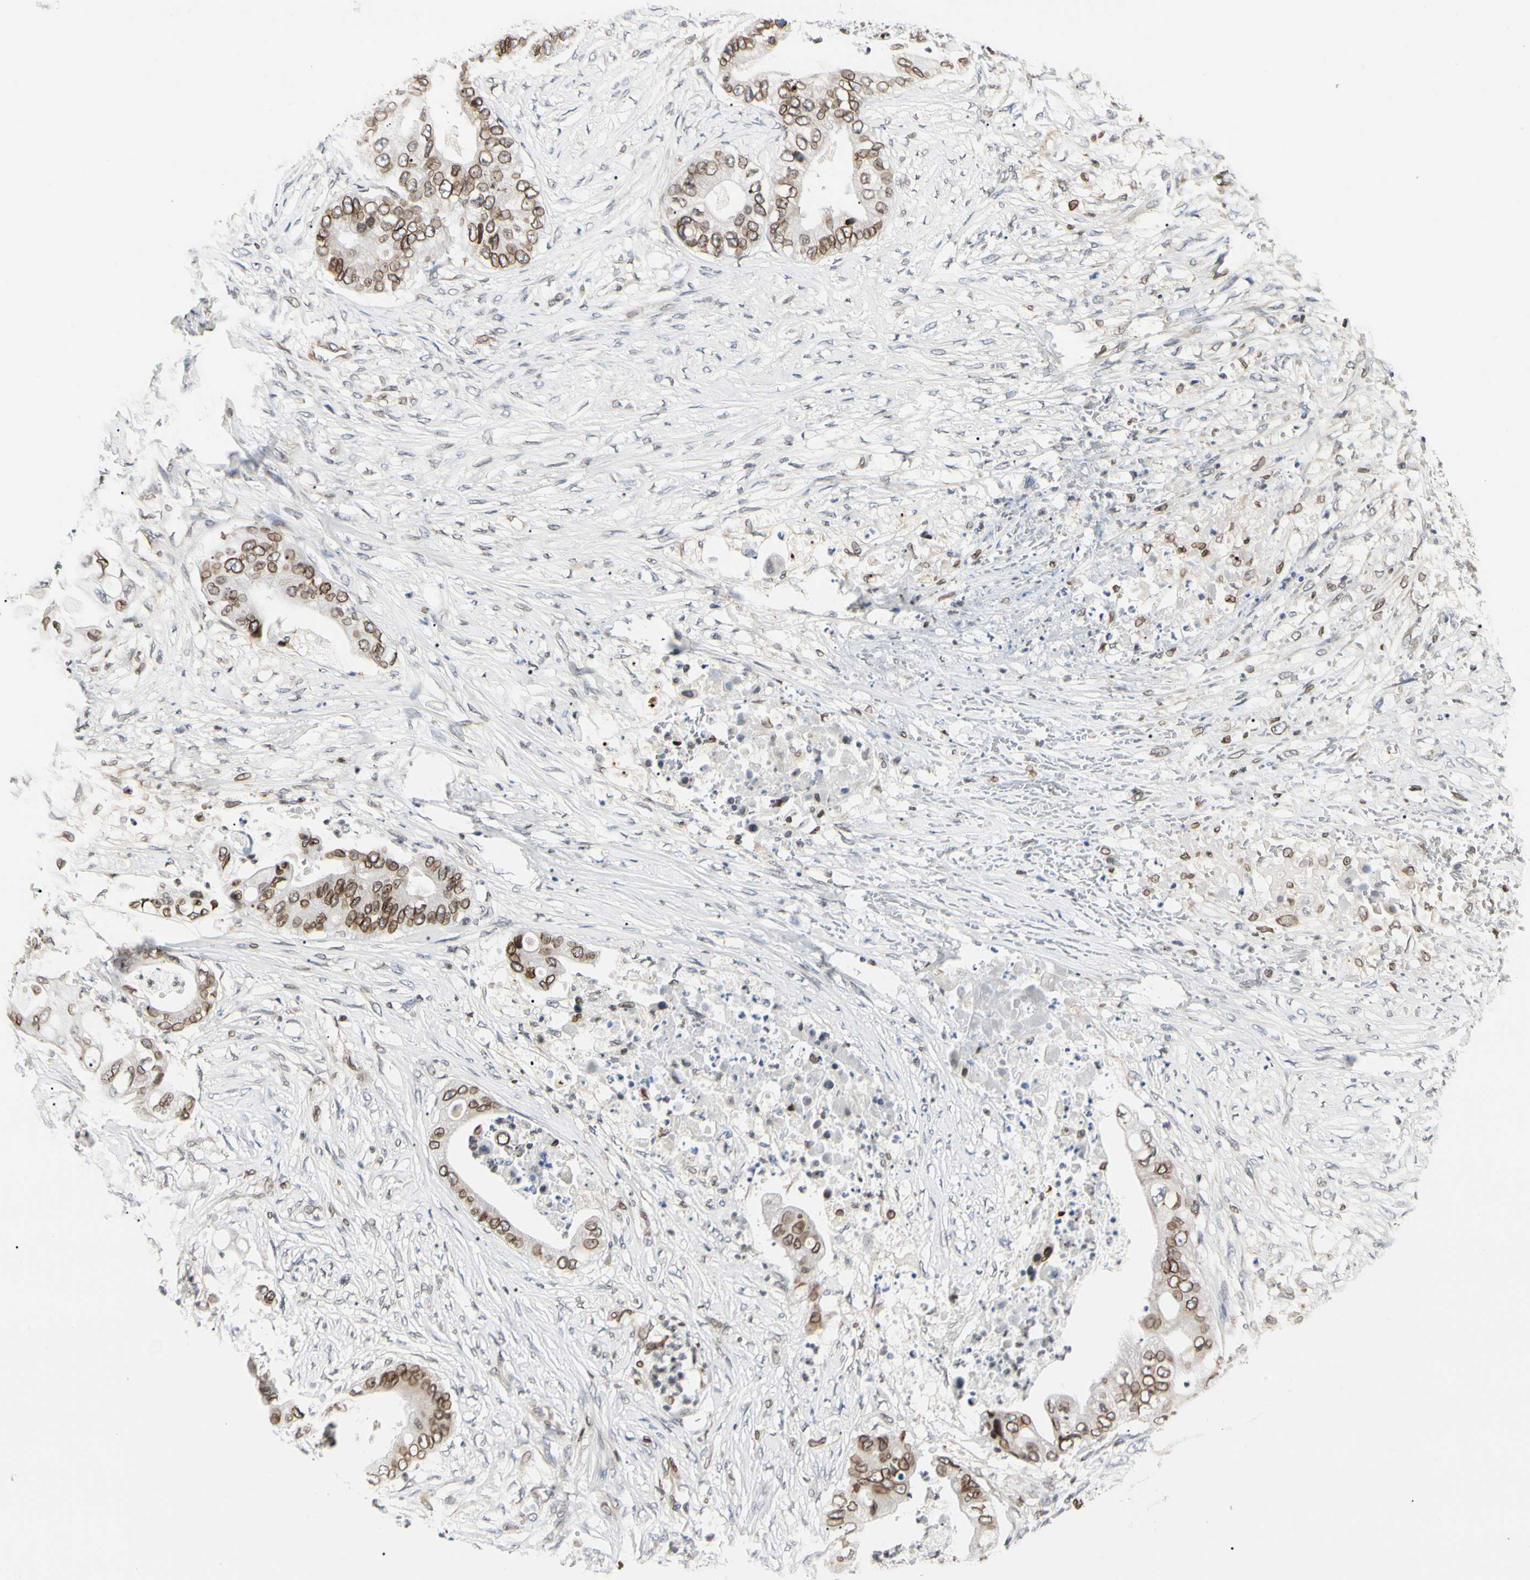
{"staining": {"intensity": "moderate", "quantity": ">75%", "location": "cytoplasmic/membranous,nuclear"}, "tissue": "stomach cancer", "cell_type": "Tumor cells", "image_type": "cancer", "snomed": [{"axis": "morphology", "description": "Adenocarcinoma, NOS"}, {"axis": "topography", "description": "Stomach"}], "caption": "Moderate cytoplasmic/membranous and nuclear expression is seen in approximately >75% of tumor cells in stomach cancer (adenocarcinoma). (Brightfield microscopy of DAB IHC at high magnification).", "gene": "TMPO", "patient": {"sex": "female", "age": 73}}